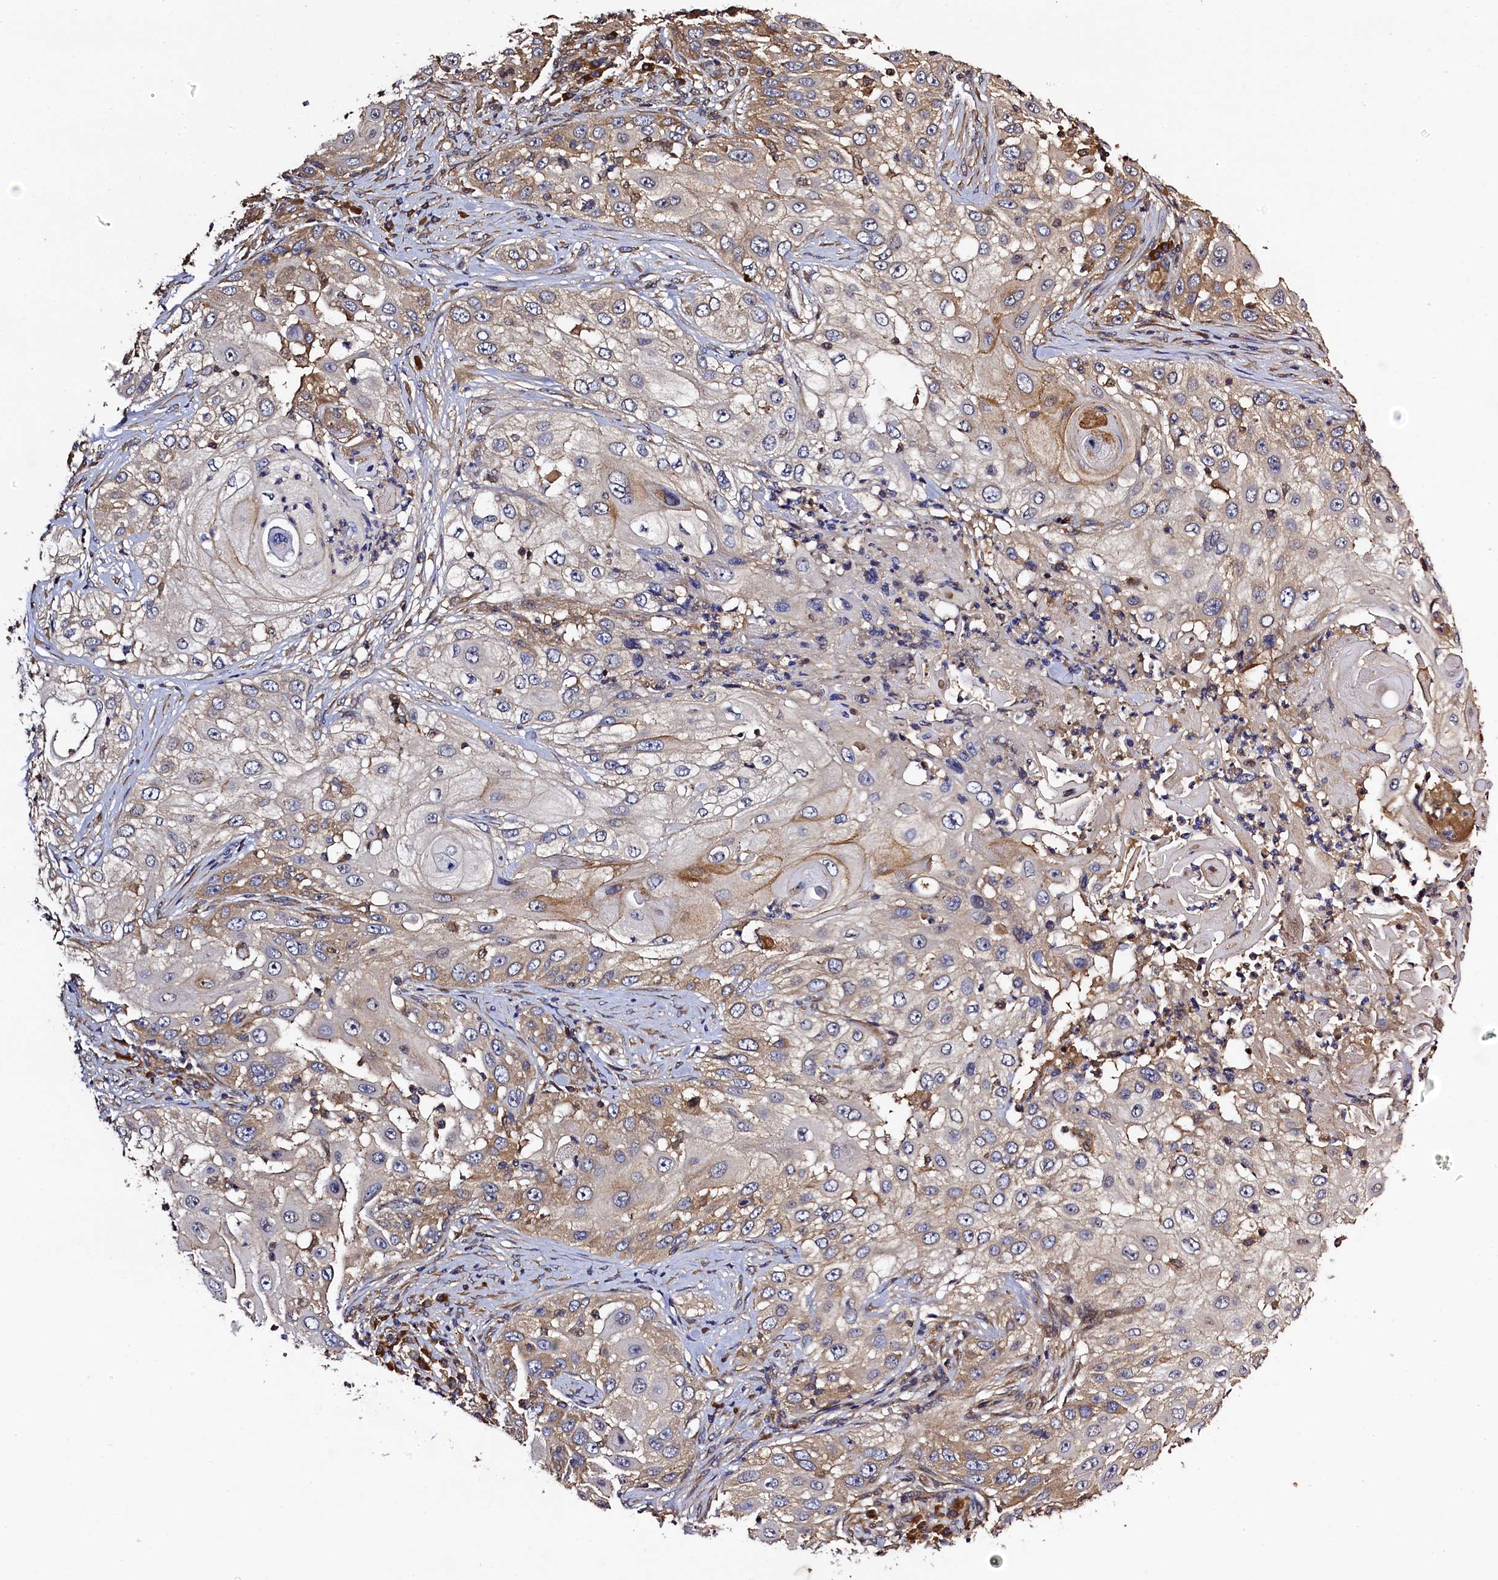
{"staining": {"intensity": "weak", "quantity": "25%-75%", "location": "cytoplasmic/membranous"}, "tissue": "skin cancer", "cell_type": "Tumor cells", "image_type": "cancer", "snomed": [{"axis": "morphology", "description": "Squamous cell carcinoma, NOS"}, {"axis": "topography", "description": "Skin"}], "caption": "The histopathology image demonstrates staining of skin cancer, revealing weak cytoplasmic/membranous protein staining (brown color) within tumor cells. Ihc stains the protein in brown and the nuclei are stained blue.", "gene": "KLC2", "patient": {"sex": "female", "age": 44}}